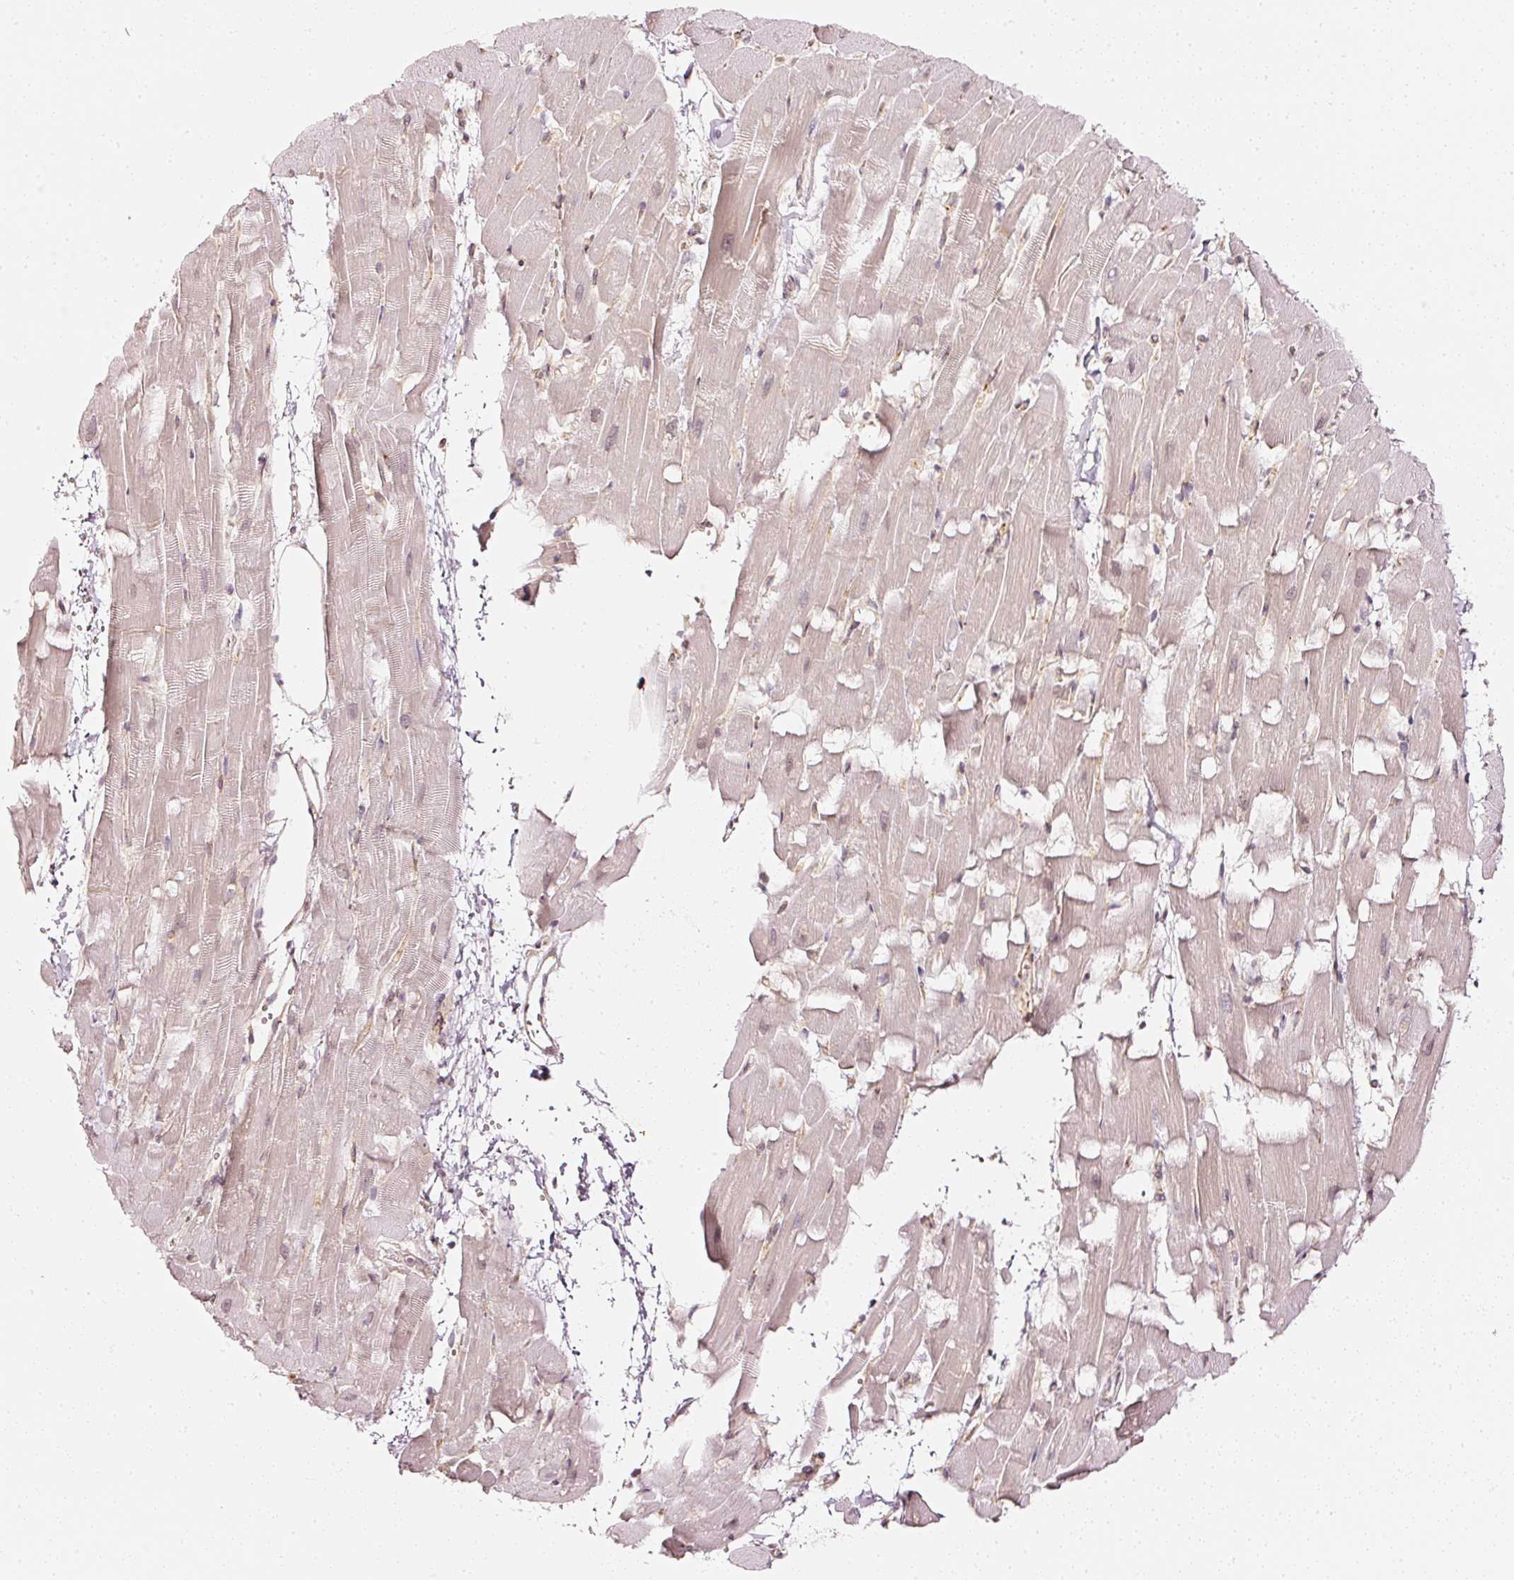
{"staining": {"intensity": "negative", "quantity": "none", "location": "none"}, "tissue": "heart muscle", "cell_type": "Cardiomyocytes", "image_type": "normal", "snomed": [{"axis": "morphology", "description": "Normal tissue, NOS"}, {"axis": "topography", "description": "Heart"}], "caption": "An IHC micrograph of benign heart muscle is shown. There is no staining in cardiomyocytes of heart muscle. The staining is performed using DAB brown chromogen with nuclei counter-stained in using hematoxylin.", "gene": "DRD2", "patient": {"sex": "male", "age": 37}}